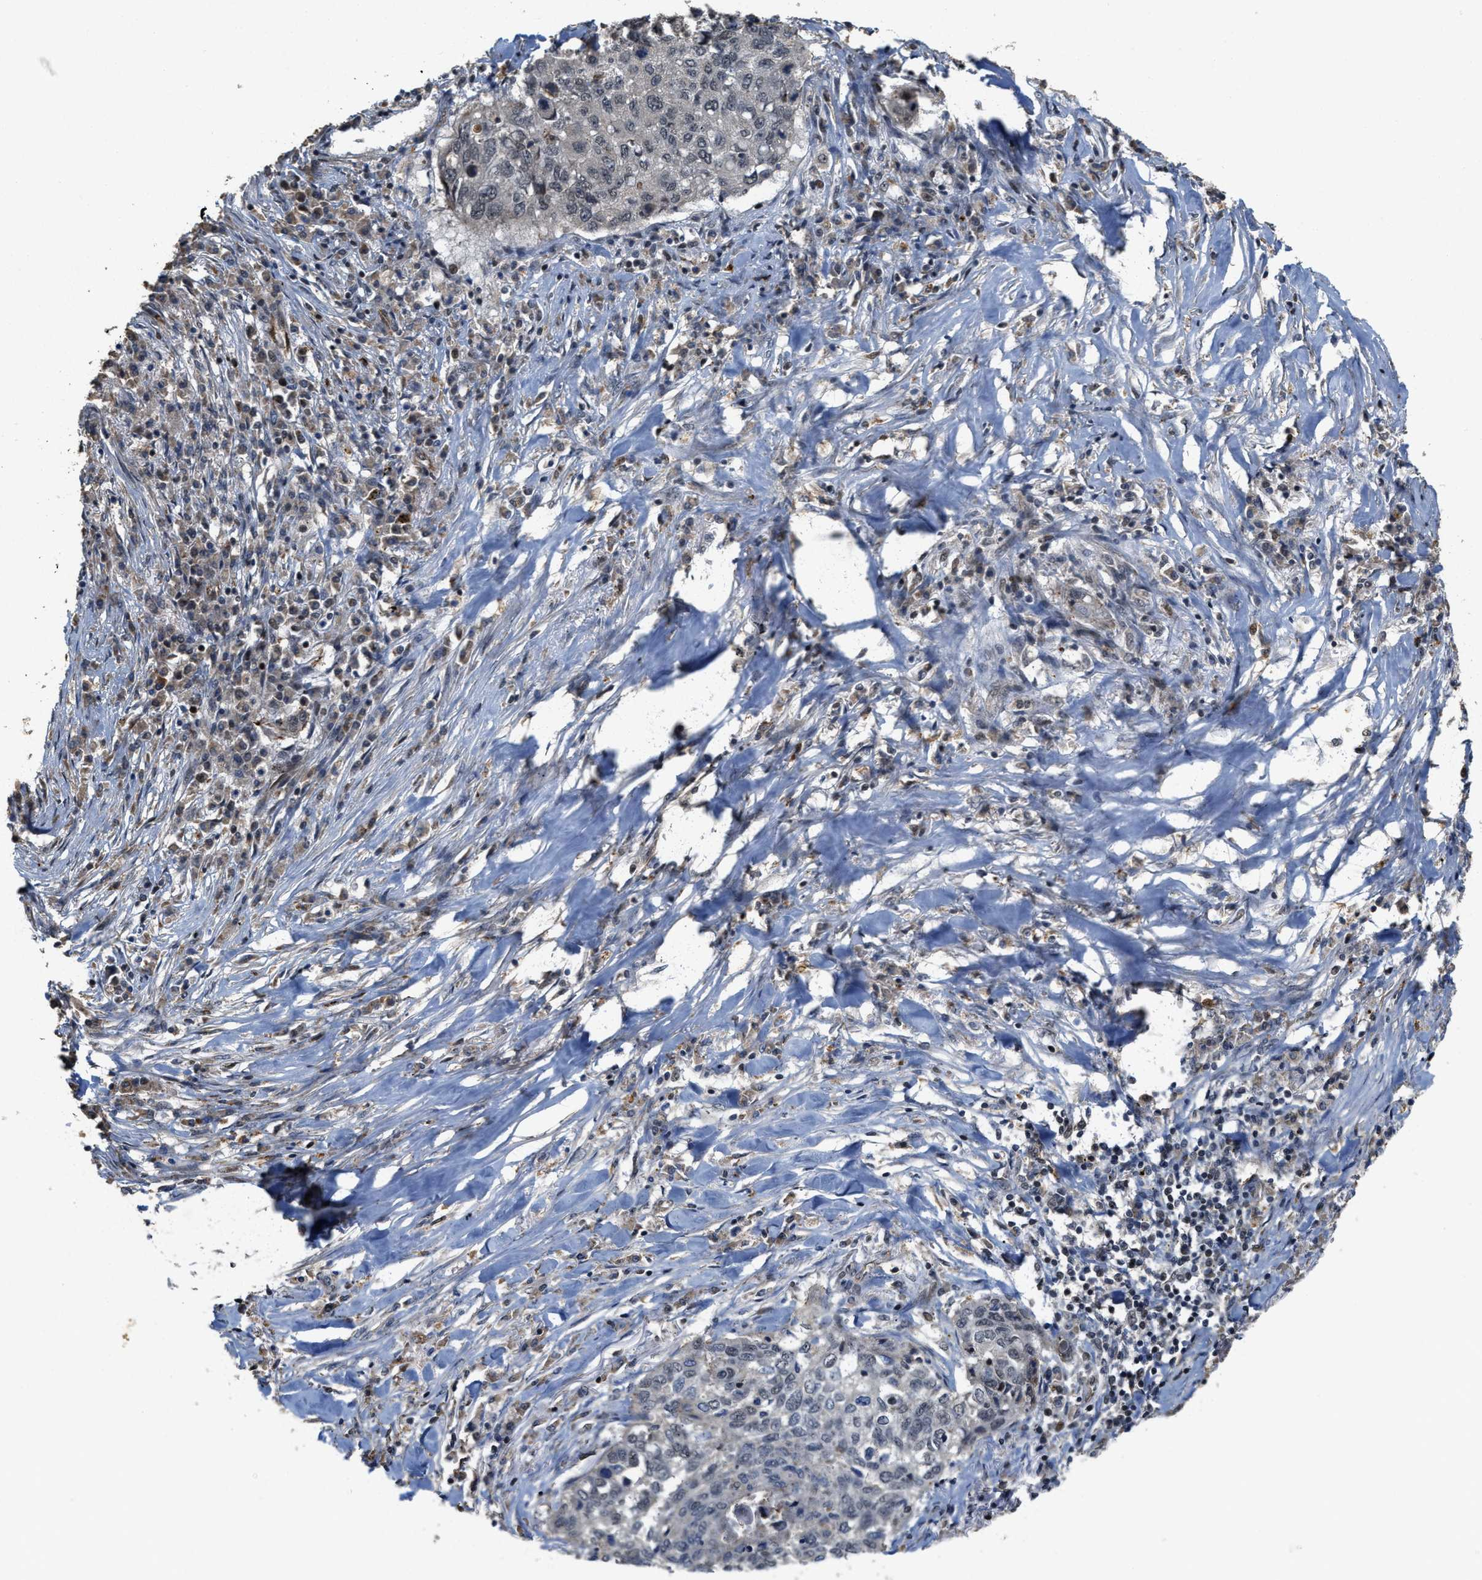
{"staining": {"intensity": "negative", "quantity": "none", "location": "none"}, "tissue": "lung cancer", "cell_type": "Tumor cells", "image_type": "cancer", "snomed": [{"axis": "morphology", "description": "Squamous cell carcinoma, NOS"}, {"axis": "topography", "description": "Lung"}], "caption": "High power microscopy photomicrograph of an immunohistochemistry (IHC) image of lung squamous cell carcinoma, revealing no significant positivity in tumor cells.", "gene": "DPF2", "patient": {"sex": "female", "age": 63}}